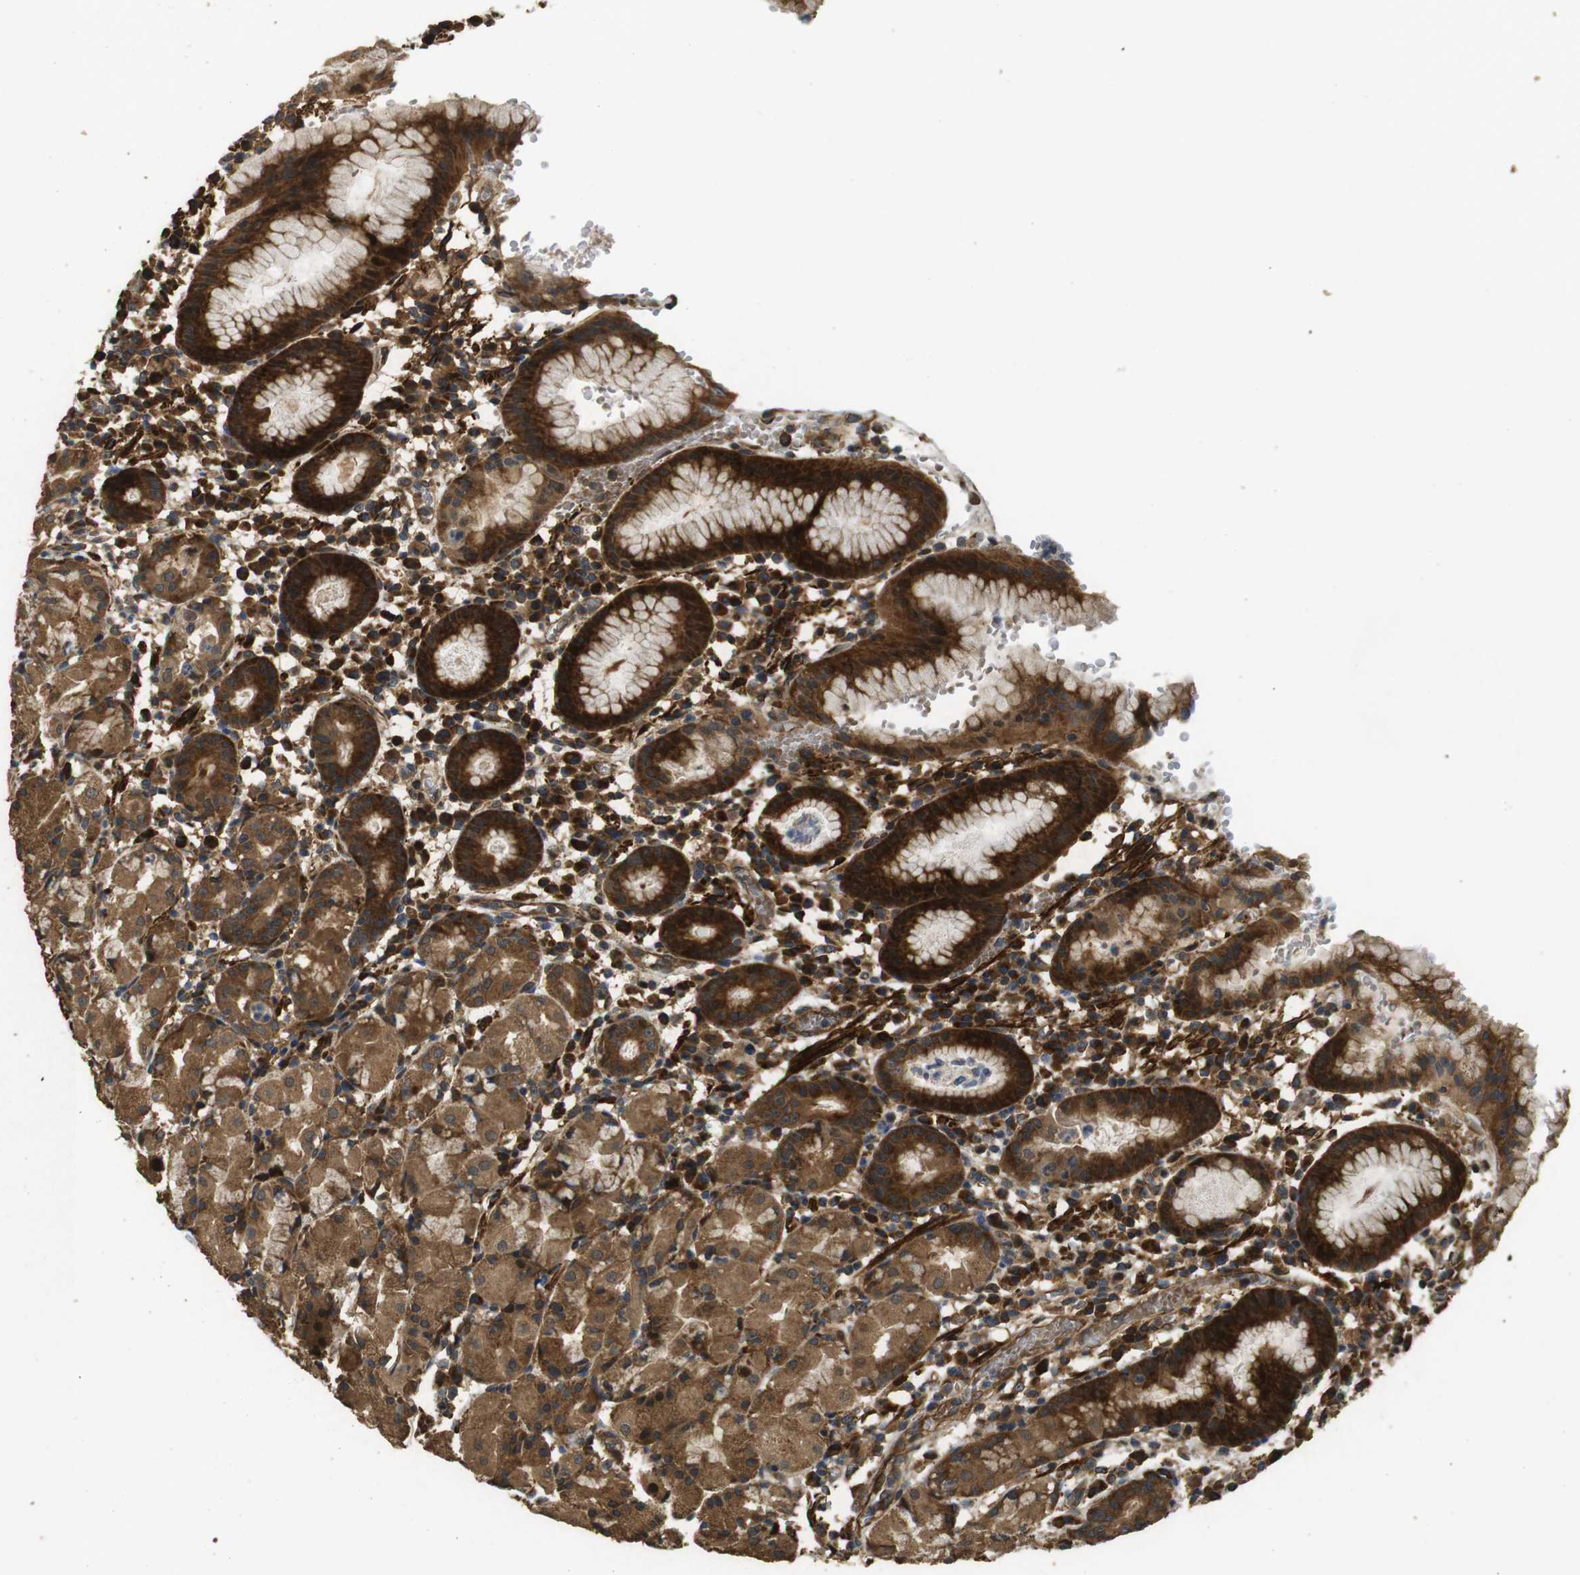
{"staining": {"intensity": "strong", "quantity": ">75%", "location": "cytoplasmic/membranous"}, "tissue": "stomach", "cell_type": "Glandular cells", "image_type": "normal", "snomed": [{"axis": "morphology", "description": "Normal tissue, NOS"}, {"axis": "topography", "description": "Stomach"}, {"axis": "topography", "description": "Stomach, lower"}], "caption": "Protein staining of unremarkable stomach reveals strong cytoplasmic/membranous staining in about >75% of glandular cells.", "gene": "BNIP3", "patient": {"sex": "female", "age": 75}}